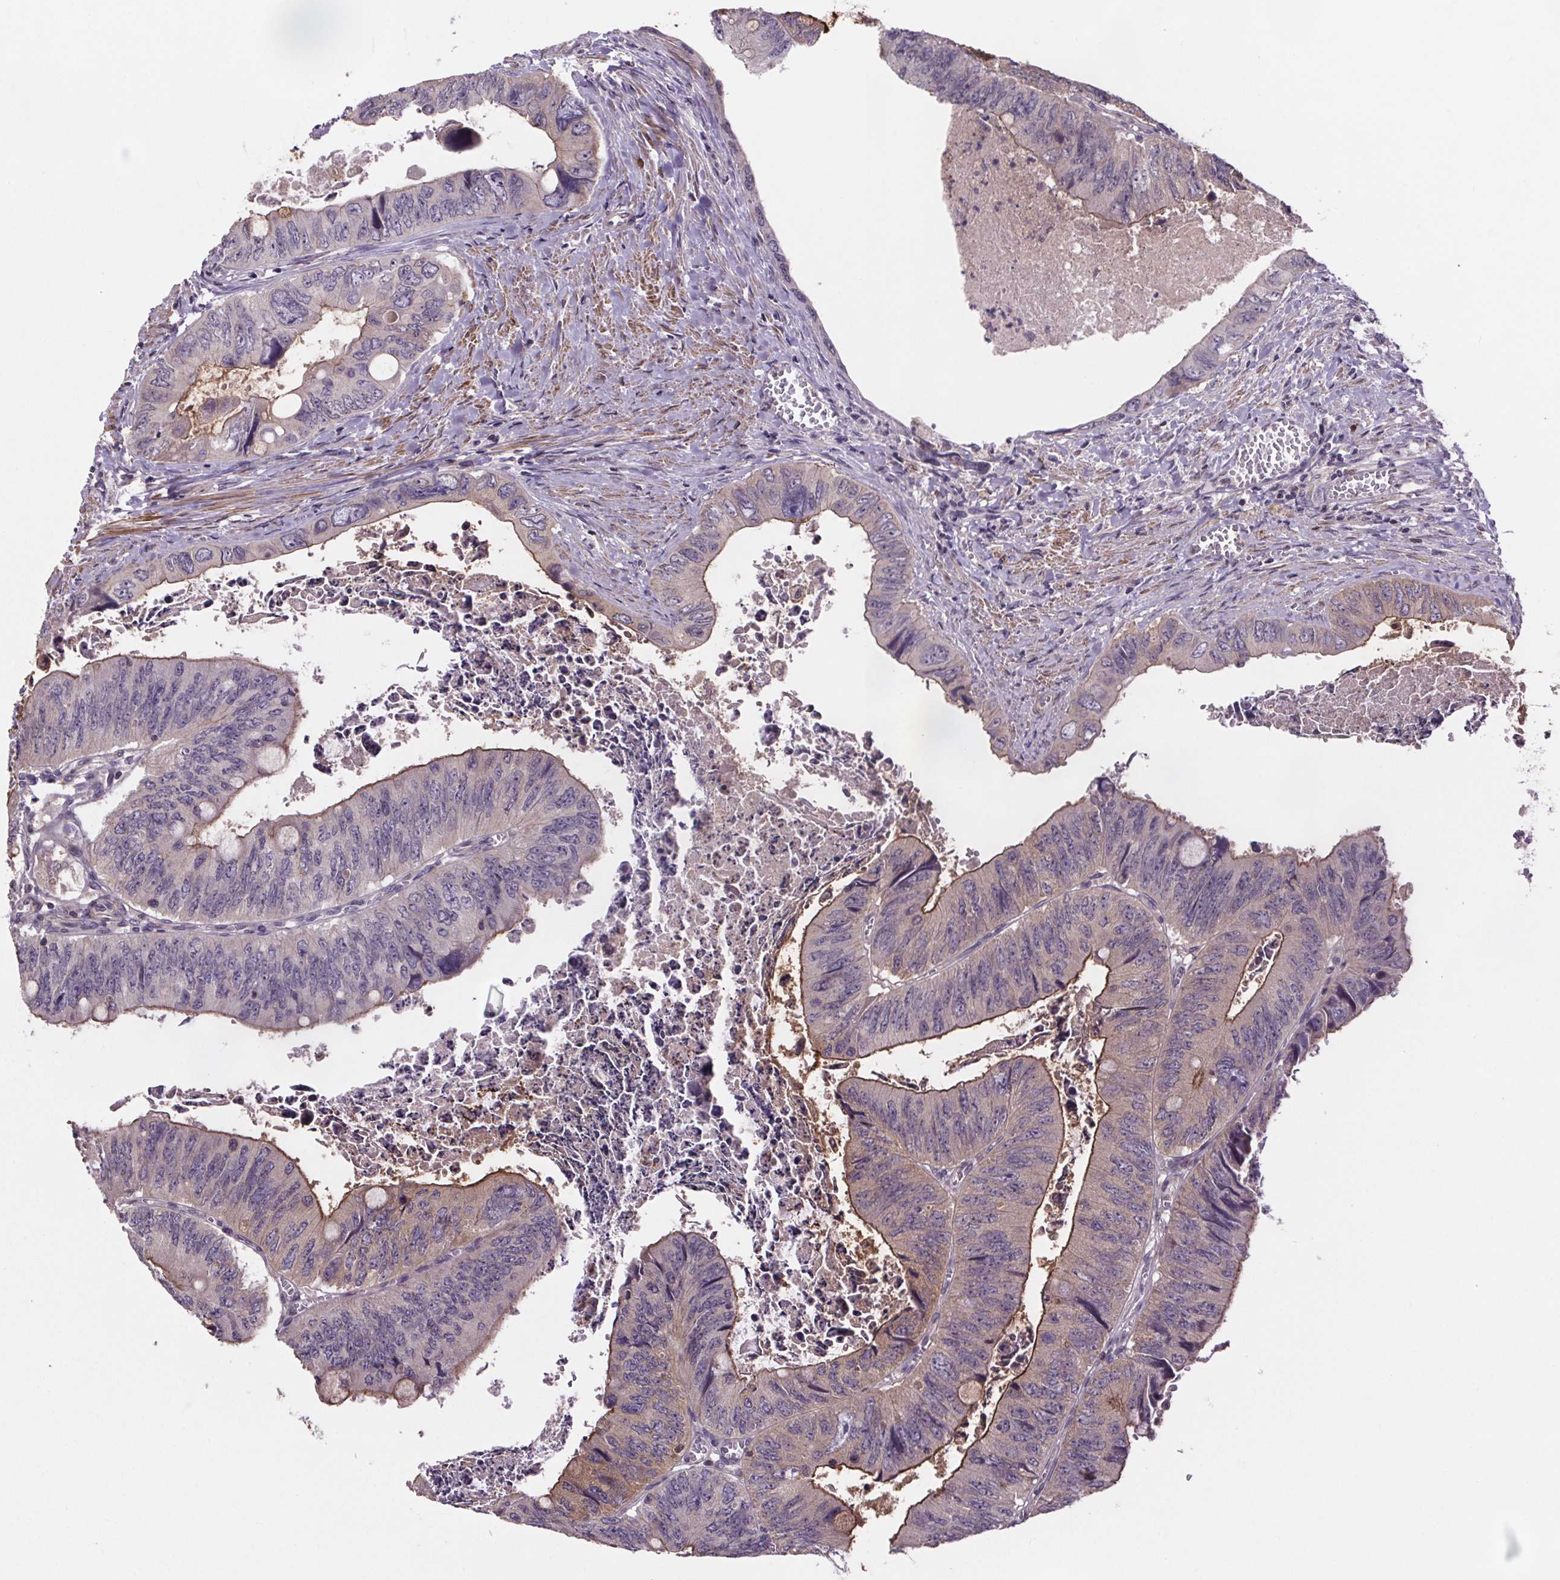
{"staining": {"intensity": "negative", "quantity": "none", "location": "none"}, "tissue": "colorectal cancer", "cell_type": "Tumor cells", "image_type": "cancer", "snomed": [{"axis": "morphology", "description": "Adenocarcinoma, NOS"}, {"axis": "topography", "description": "Colon"}], "caption": "There is no significant positivity in tumor cells of adenocarcinoma (colorectal).", "gene": "CLN3", "patient": {"sex": "female", "age": 84}}